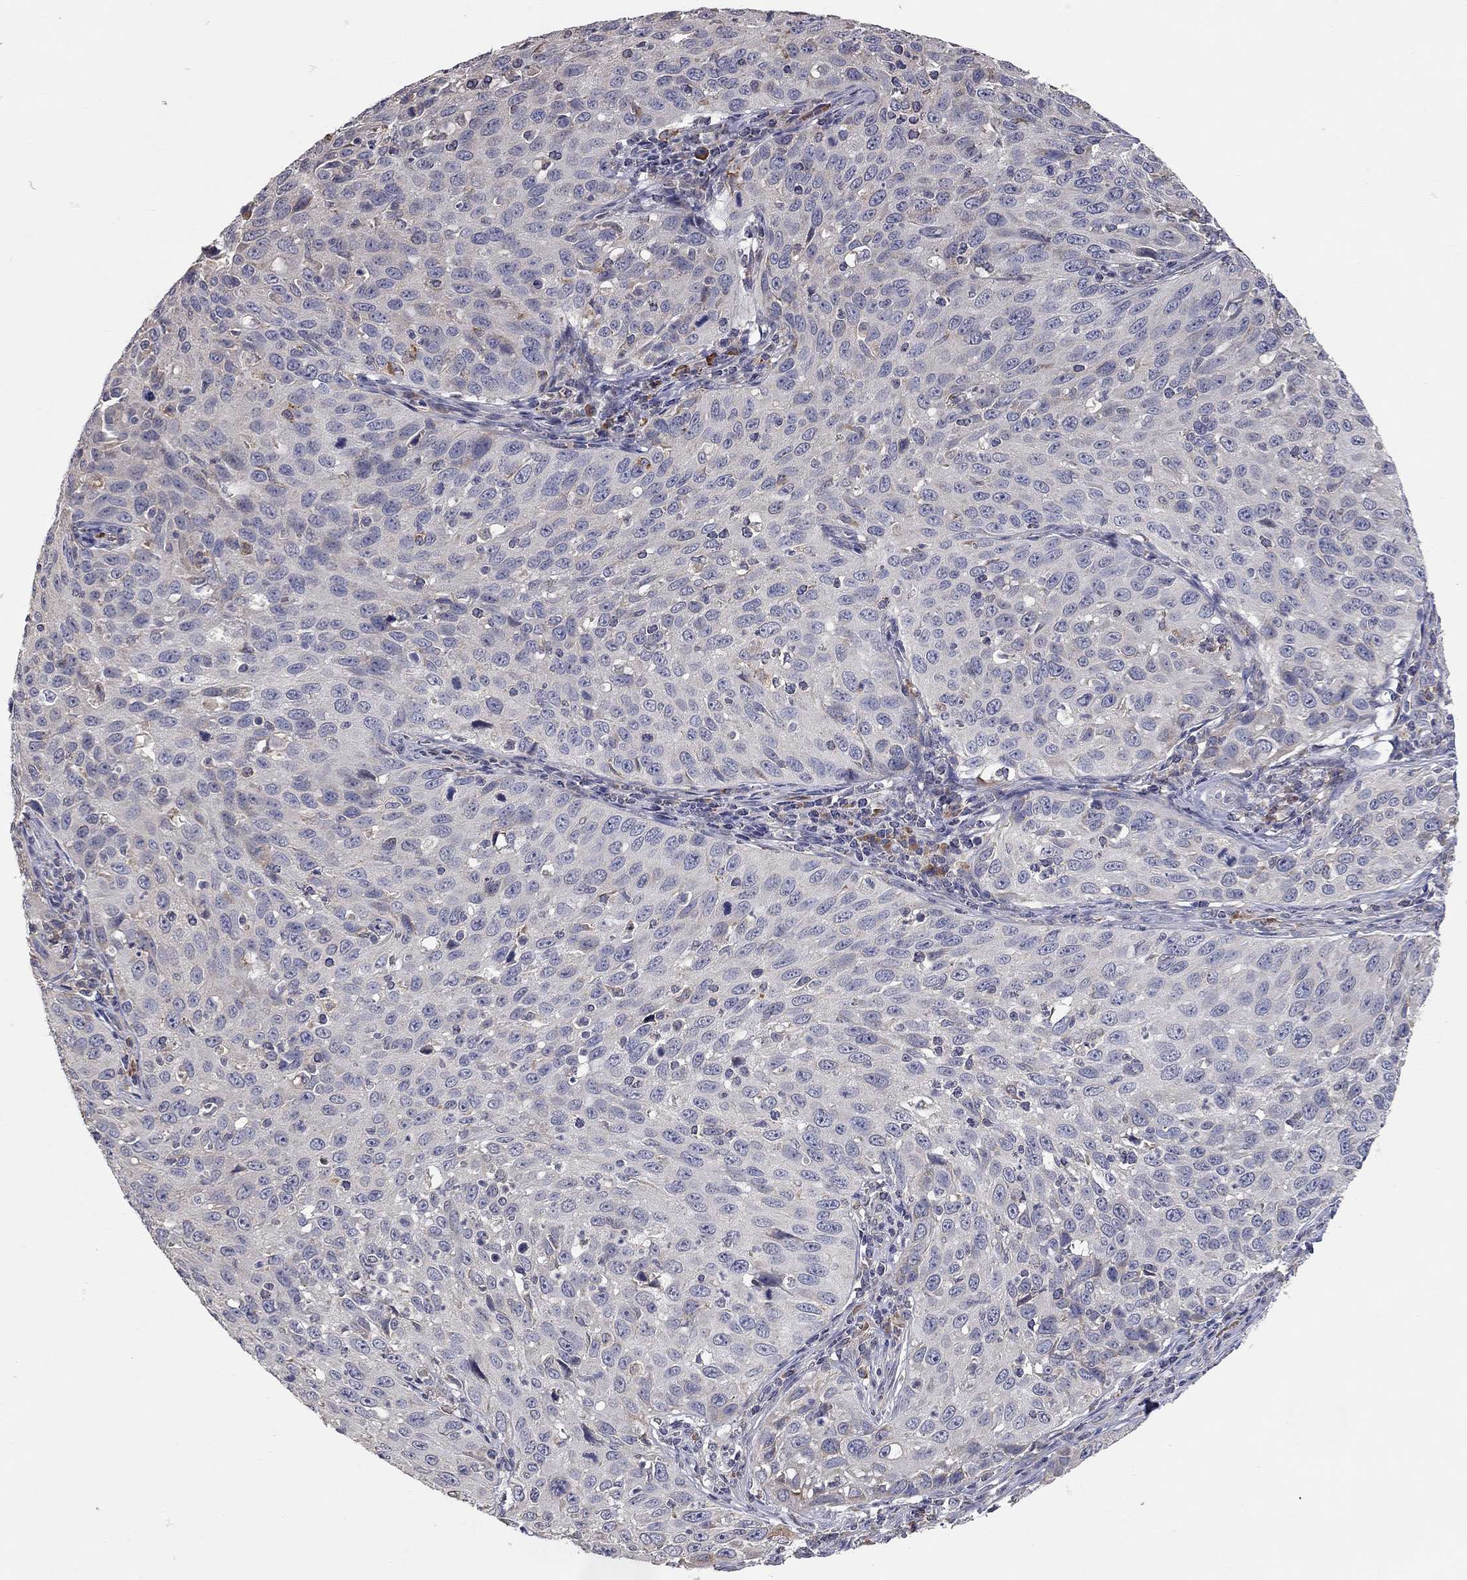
{"staining": {"intensity": "negative", "quantity": "none", "location": "none"}, "tissue": "cervical cancer", "cell_type": "Tumor cells", "image_type": "cancer", "snomed": [{"axis": "morphology", "description": "Squamous cell carcinoma, NOS"}, {"axis": "topography", "description": "Cervix"}], "caption": "This is an immunohistochemistry (IHC) micrograph of human cervical cancer. There is no staining in tumor cells.", "gene": "XAGE2", "patient": {"sex": "female", "age": 26}}